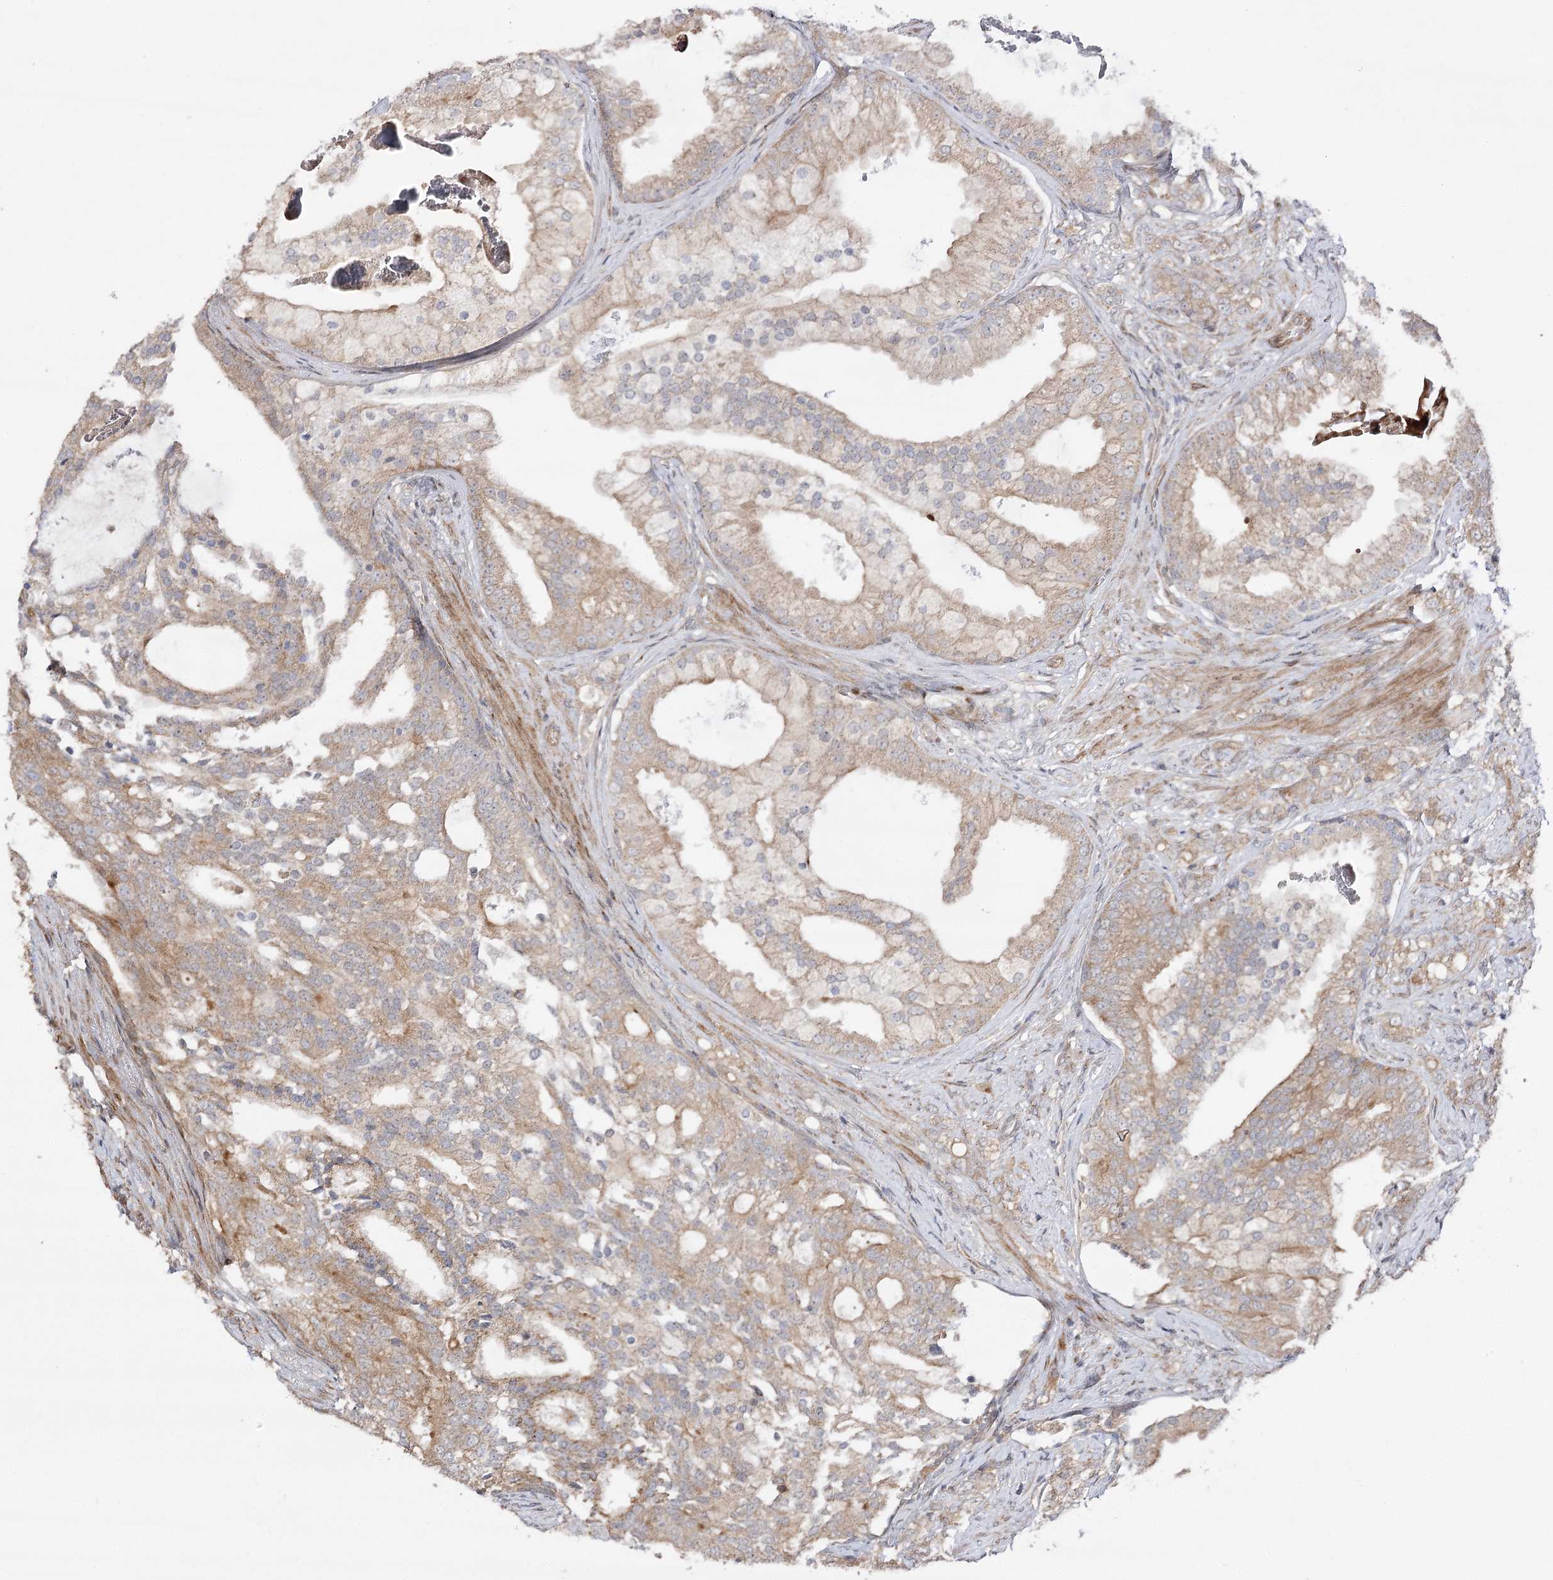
{"staining": {"intensity": "weak", "quantity": ">75%", "location": "cytoplasmic/membranous"}, "tissue": "prostate cancer", "cell_type": "Tumor cells", "image_type": "cancer", "snomed": [{"axis": "morphology", "description": "Adenocarcinoma, Low grade"}, {"axis": "topography", "description": "Prostate"}], "caption": "The histopathology image displays immunohistochemical staining of adenocarcinoma (low-grade) (prostate). There is weak cytoplasmic/membranous staining is present in approximately >75% of tumor cells. (Stains: DAB in brown, nuclei in blue, Microscopy: brightfield microscopy at high magnification).", "gene": "OBSL1", "patient": {"sex": "male", "age": 58}}